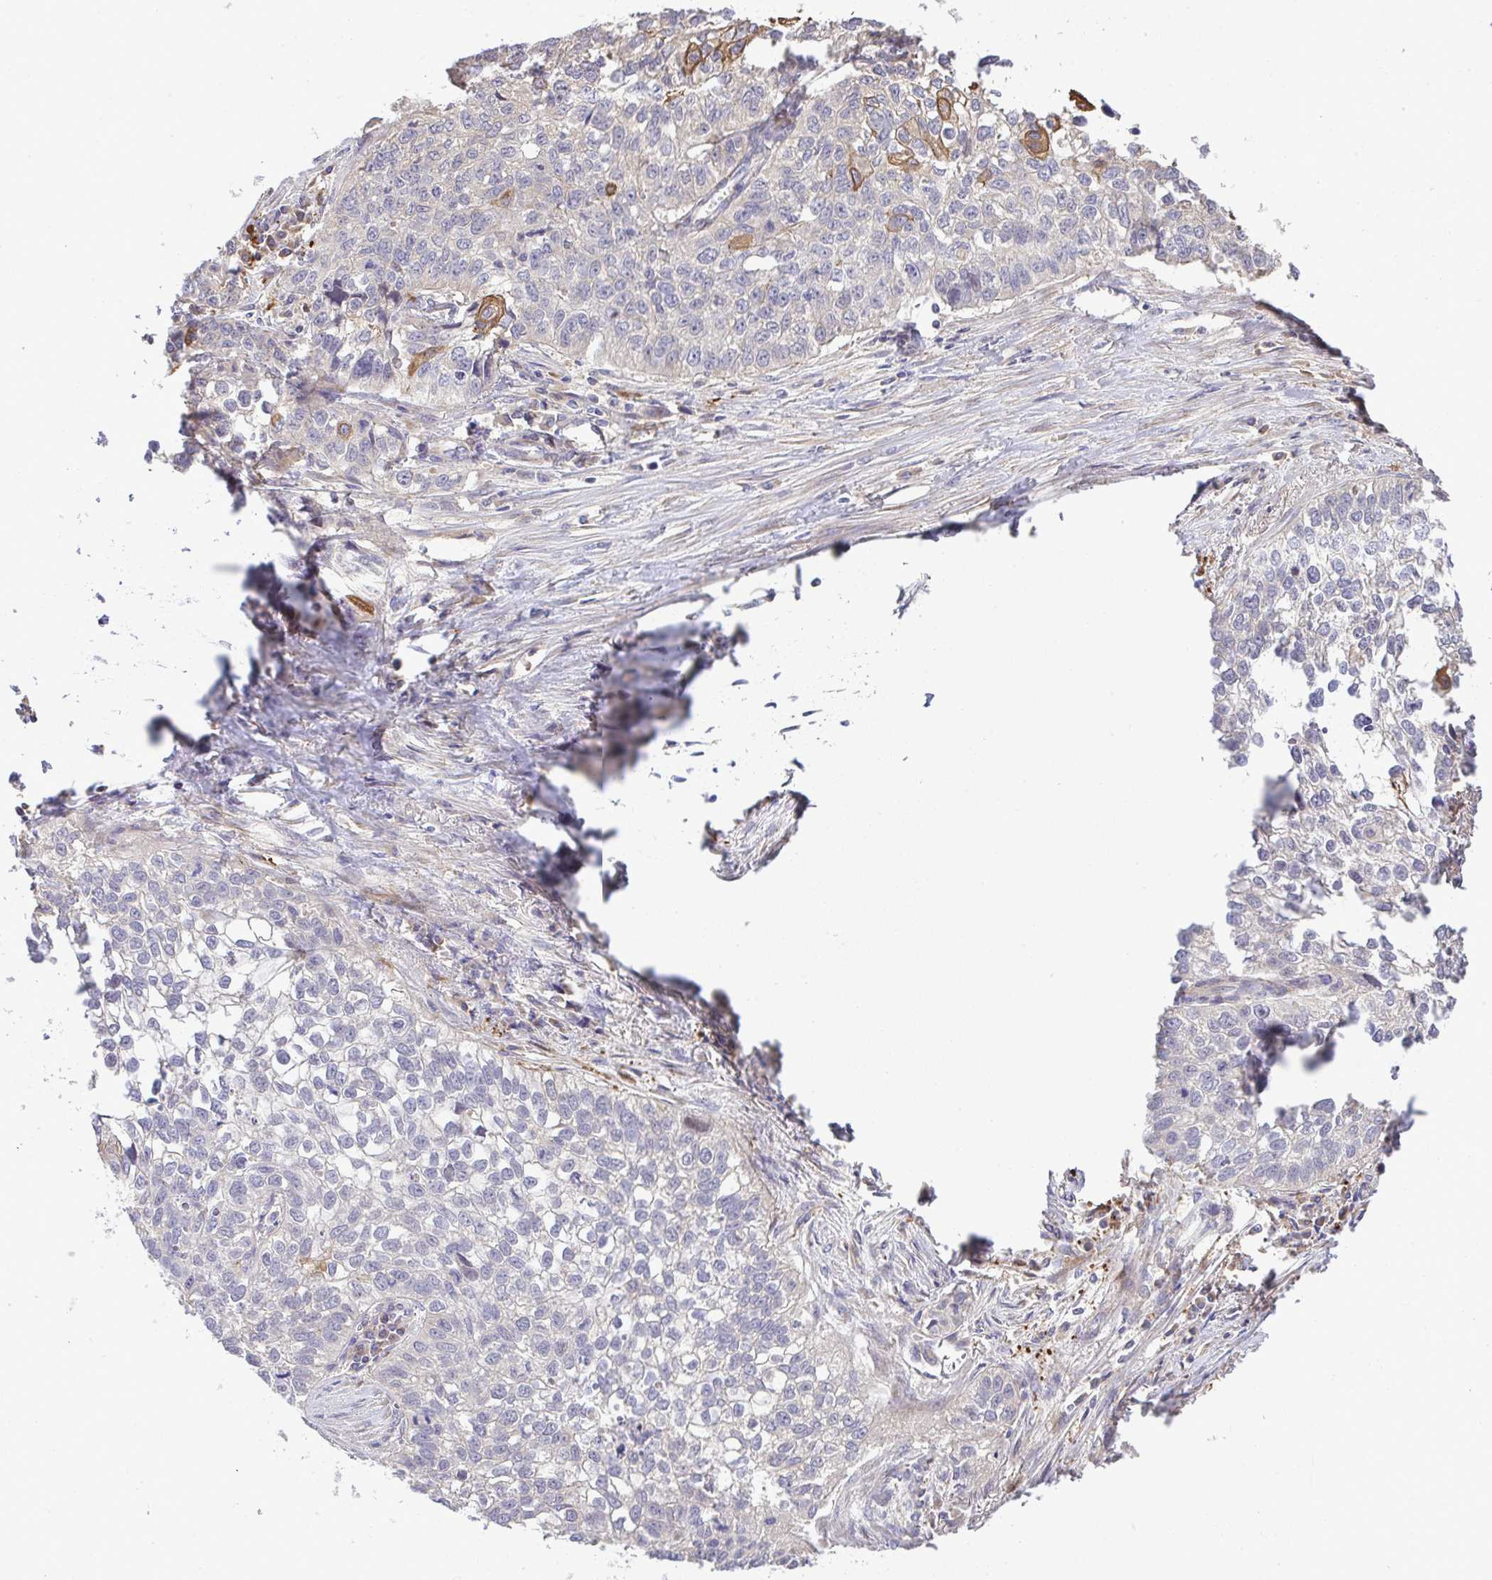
{"staining": {"intensity": "negative", "quantity": "none", "location": "none"}, "tissue": "lung cancer", "cell_type": "Tumor cells", "image_type": "cancer", "snomed": [{"axis": "morphology", "description": "Squamous cell carcinoma, NOS"}, {"axis": "topography", "description": "Lung"}], "caption": "Immunohistochemistry of human lung cancer (squamous cell carcinoma) shows no expression in tumor cells. (DAB immunohistochemistry (IHC) with hematoxylin counter stain).", "gene": "GRID2", "patient": {"sex": "male", "age": 74}}